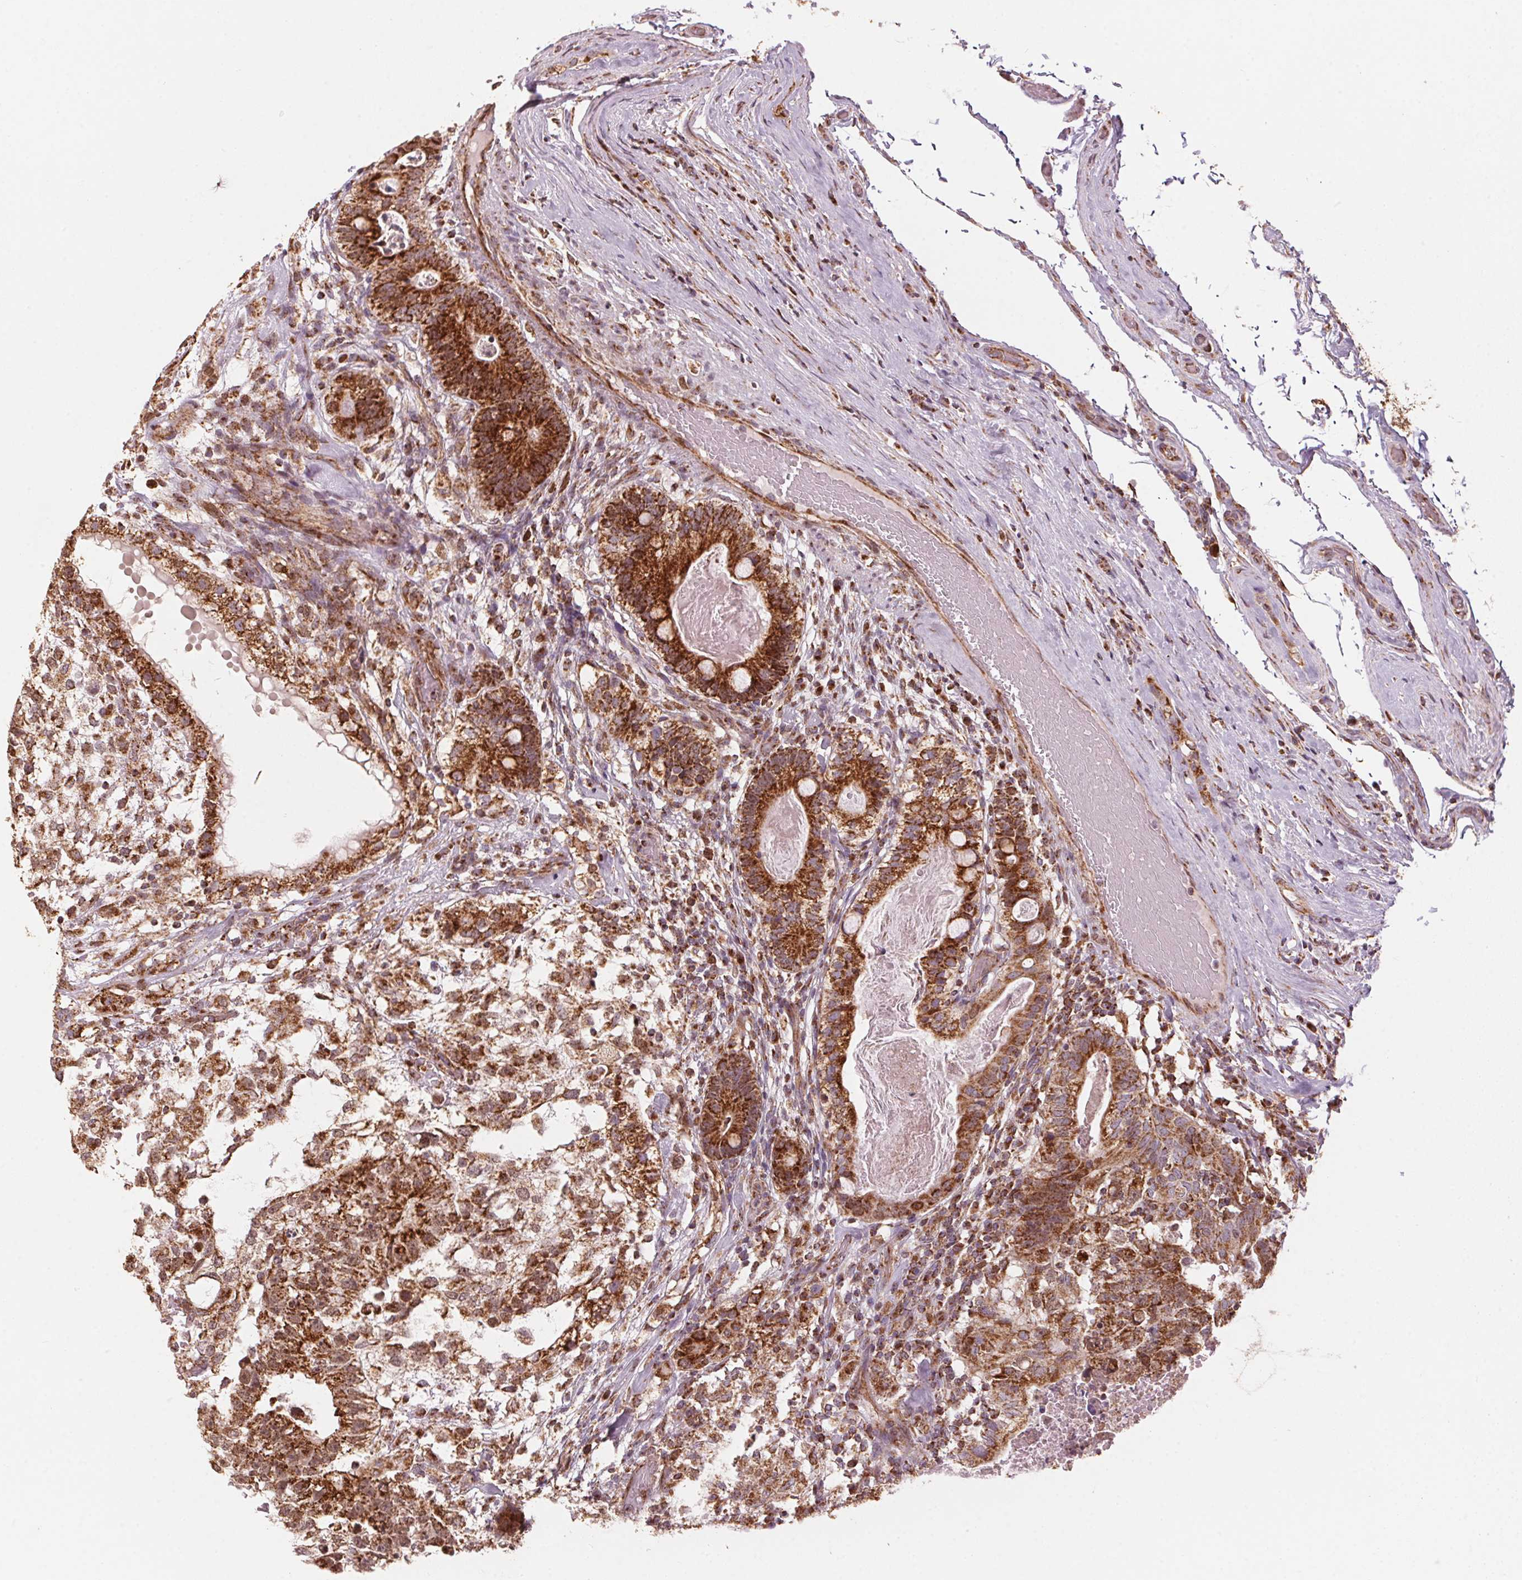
{"staining": {"intensity": "strong", "quantity": ">75%", "location": "cytoplasmic/membranous"}, "tissue": "testis cancer", "cell_type": "Tumor cells", "image_type": "cancer", "snomed": [{"axis": "morphology", "description": "Seminoma, NOS"}, {"axis": "morphology", "description": "Carcinoma, Embryonal, NOS"}, {"axis": "topography", "description": "Testis"}], "caption": "A photomicrograph of human testis cancer stained for a protein displays strong cytoplasmic/membranous brown staining in tumor cells.", "gene": "TOMM70", "patient": {"sex": "male", "age": 41}}